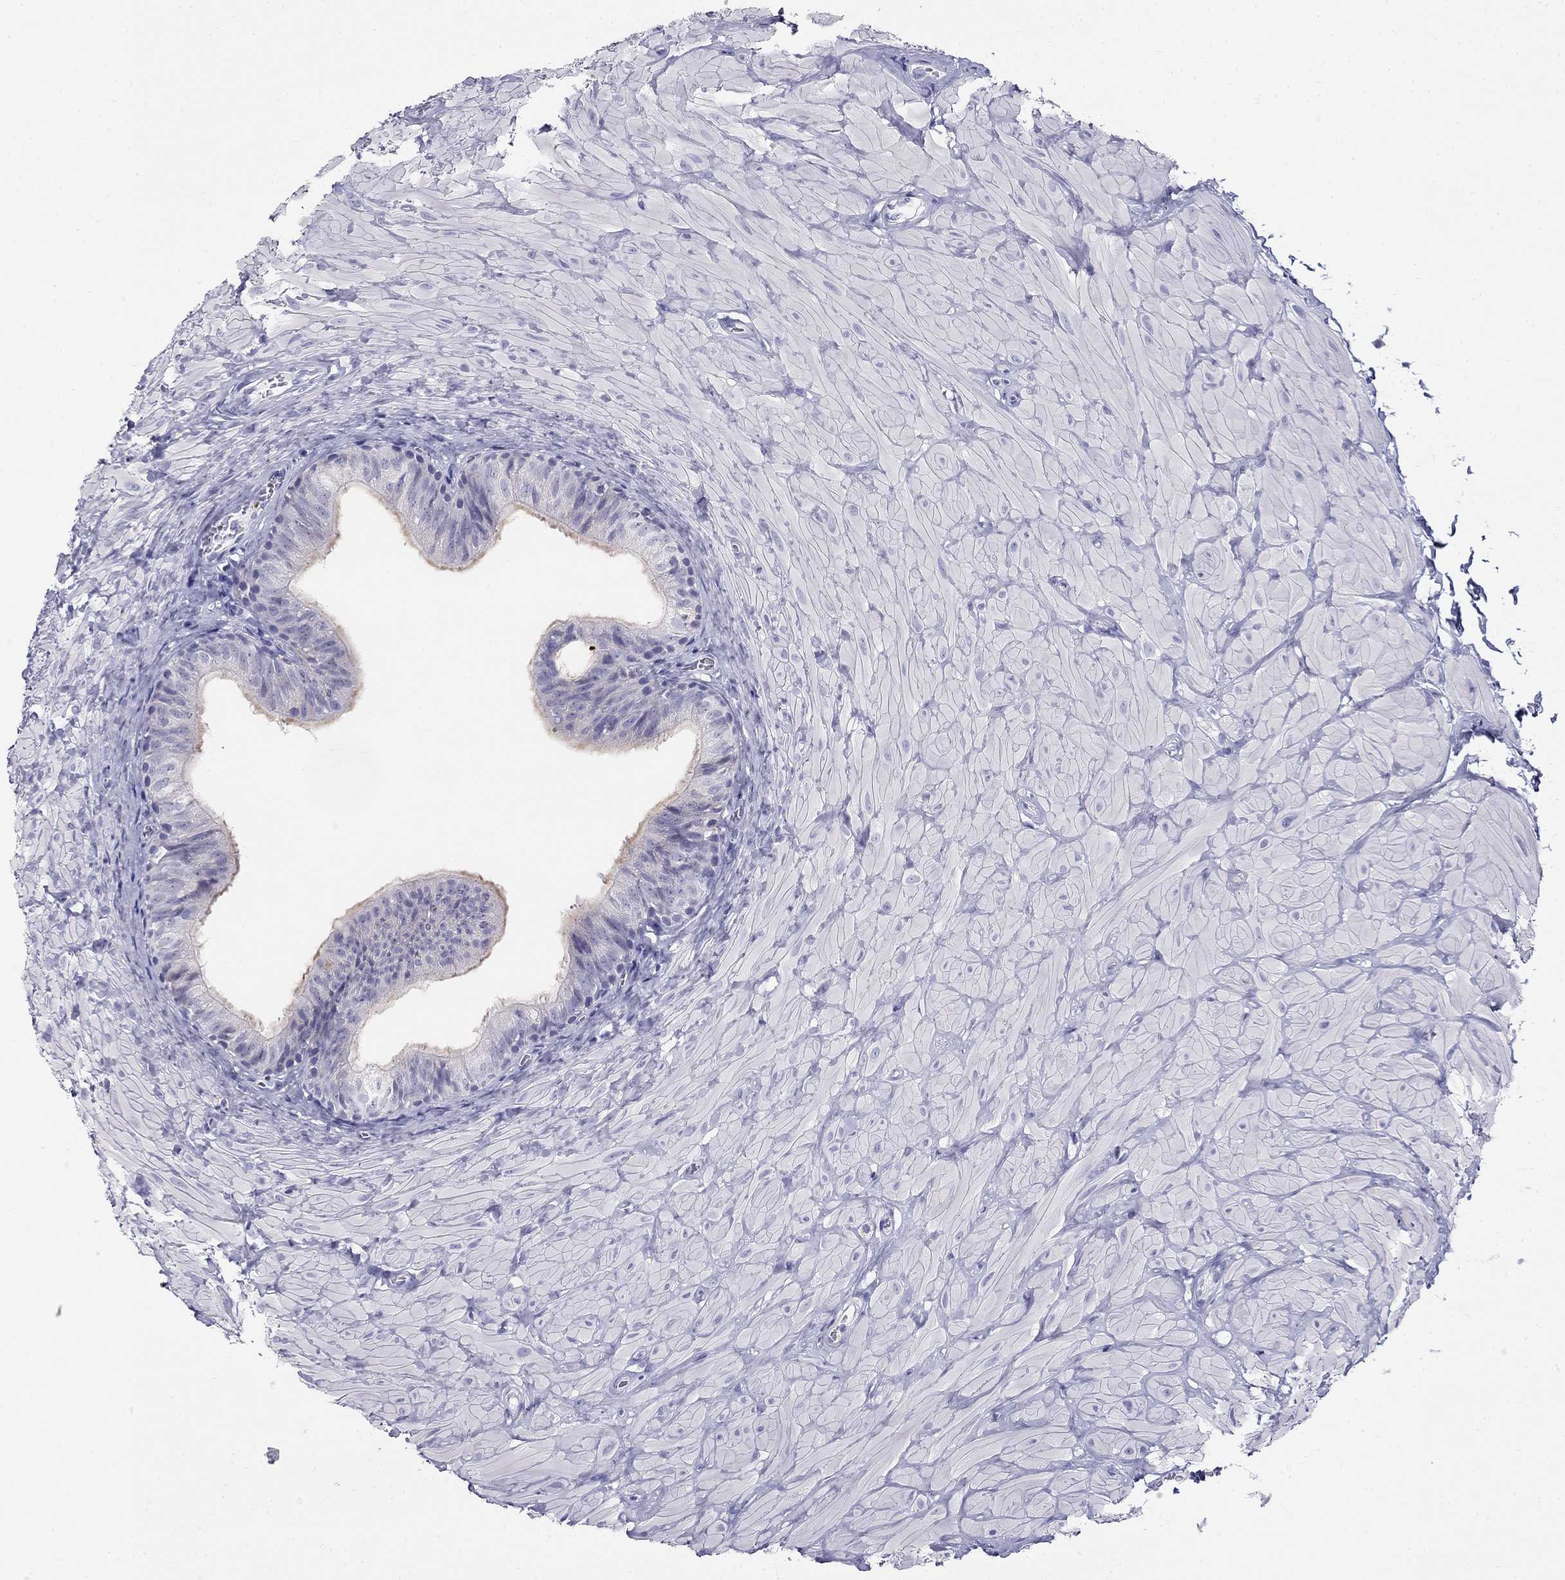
{"staining": {"intensity": "negative", "quantity": "none", "location": "none"}, "tissue": "epididymis", "cell_type": "Glandular cells", "image_type": "normal", "snomed": [{"axis": "morphology", "description": "Normal tissue, NOS"}, {"axis": "topography", "description": "Epididymis"}, {"axis": "topography", "description": "Vas deferens"}], "caption": "High power microscopy histopathology image of an immunohistochemistry (IHC) image of benign epididymis, revealing no significant staining in glandular cells.", "gene": "PPP1R36", "patient": {"sex": "male", "age": 23}}